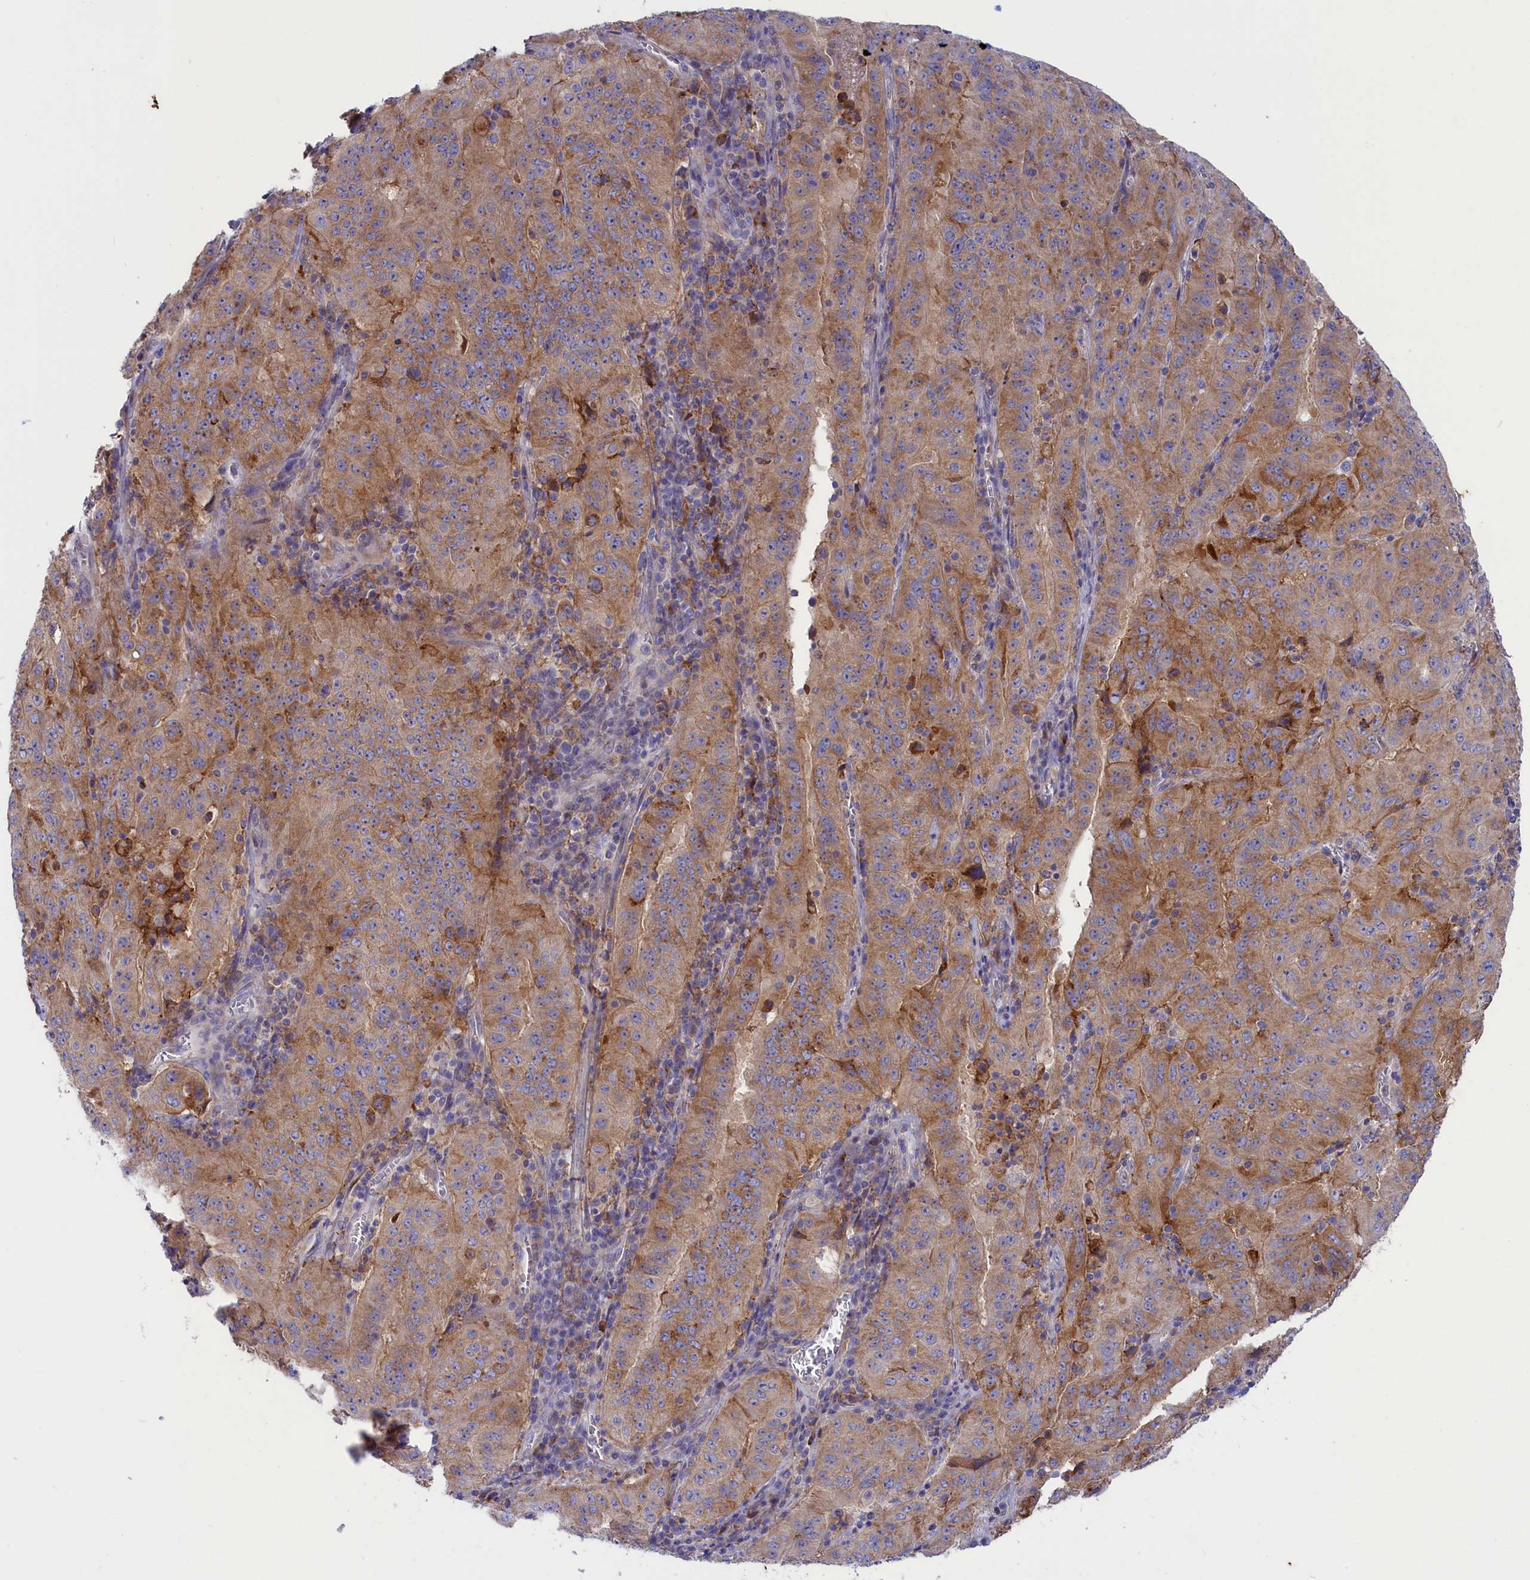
{"staining": {"intensity": "moderate", "quantity": ">75%", "location": "cytoplasmic/membranous"}, "tissue": "pancreatic cancer", "cell_type": "Tumor cells", "image_type": "cancer", "snomed": [{"axis": "morphology", "description": "Adenocarcinoma, NOS"}, {"axis": "topography", "description": "Pancreas"}], "caption": "IHC of adenocarcinoma (pancreatic) displays medium levels of moderate cytoplasmic/membranous positivity in approximately >75% of tumor cells.", "gene": "SCAMP4", "patient": {"sex": "male", "age": 63}}